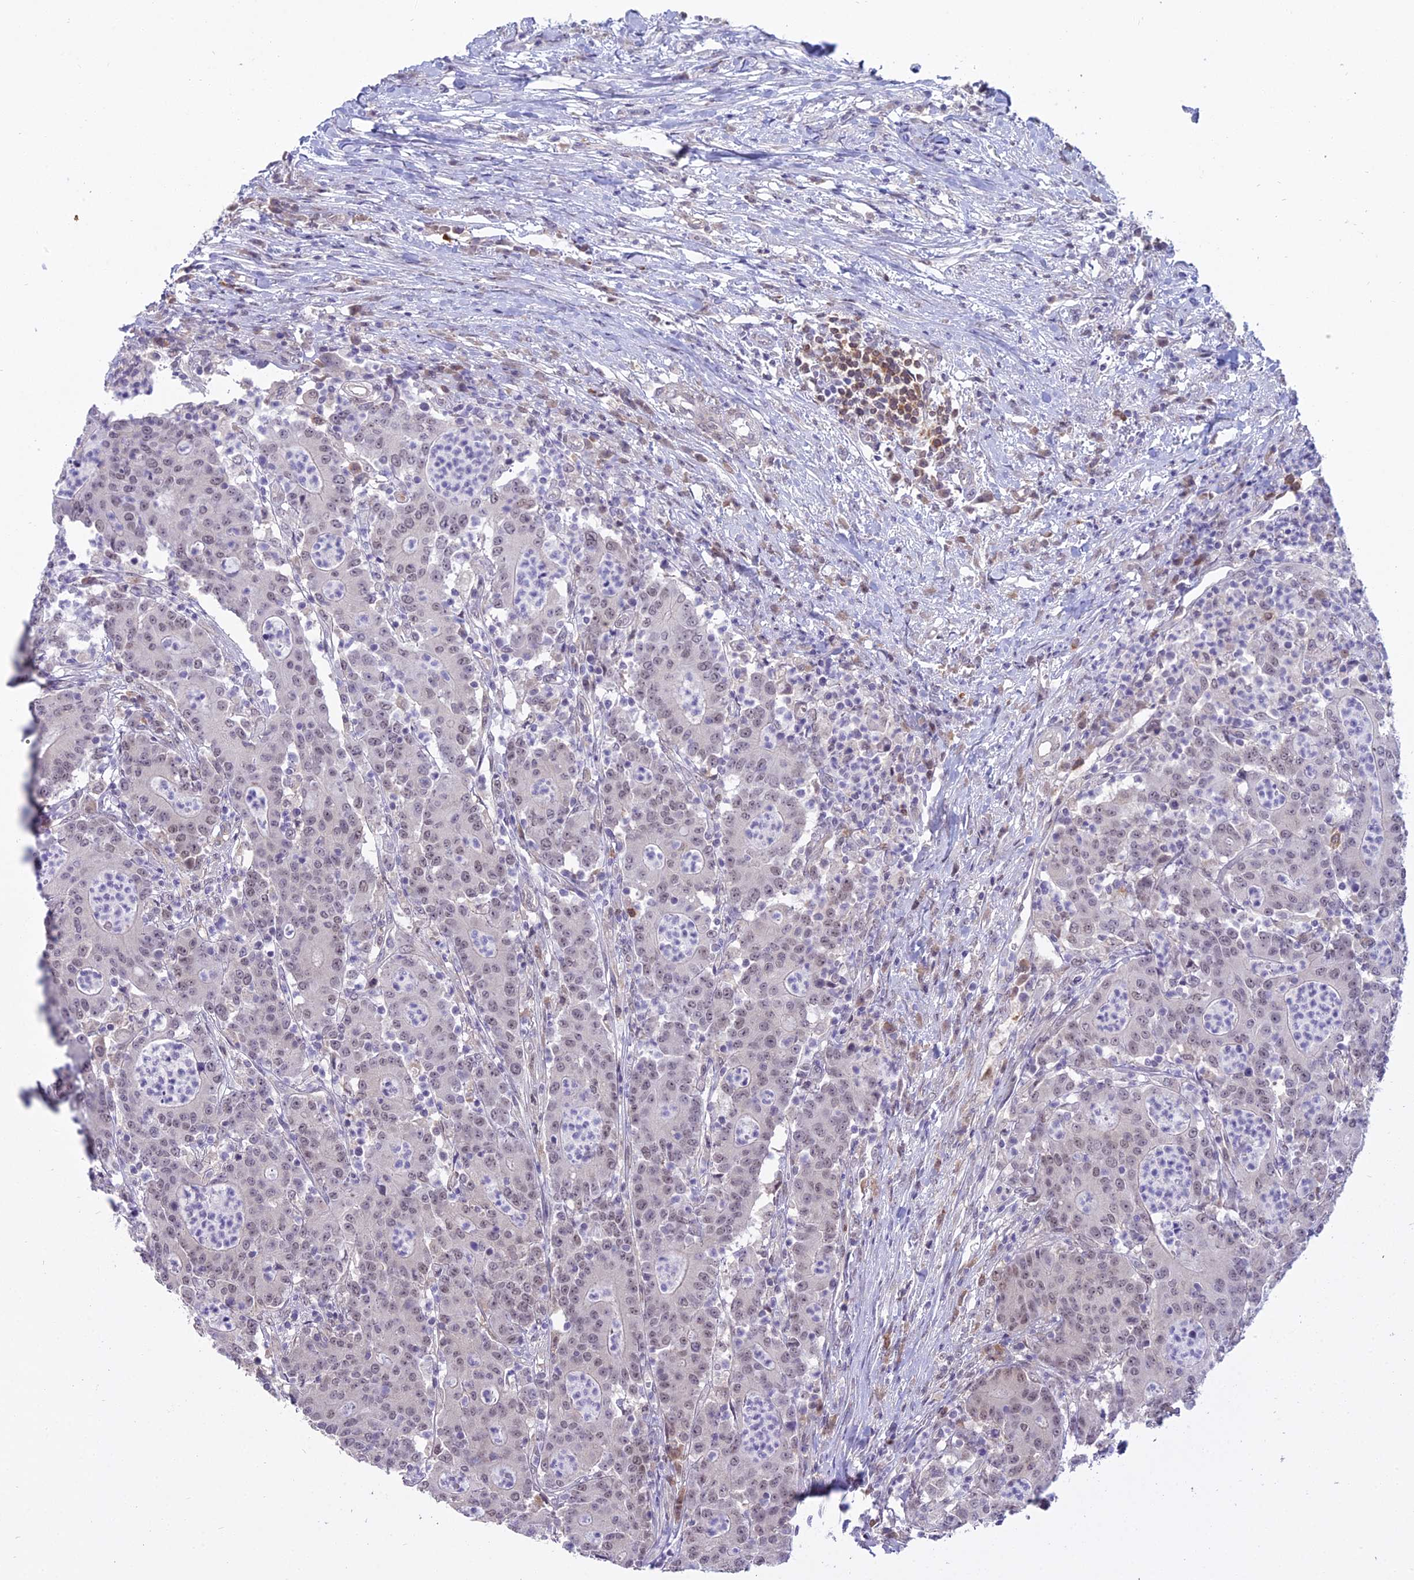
{"staining": {"intensity": "weak", "quantity": ">75%", "location": "nuclear"}, "tissue": "colorectal cancer", "cell_type": "Tumor cells", "image_type": "cancer", "snomed": [{"axis": "morphology", "description": "Adenocarcinoma, NOS"}, {"axis": "topography", "description": "Colon"}], "caption": "Colorectal cancer tissue reveals weak nuclear expression in approximately >75% of tumor cells, visualized by immunohistochemistry.", "gene": "BLNK", "patient": {"sex": "male", "age": 83}}